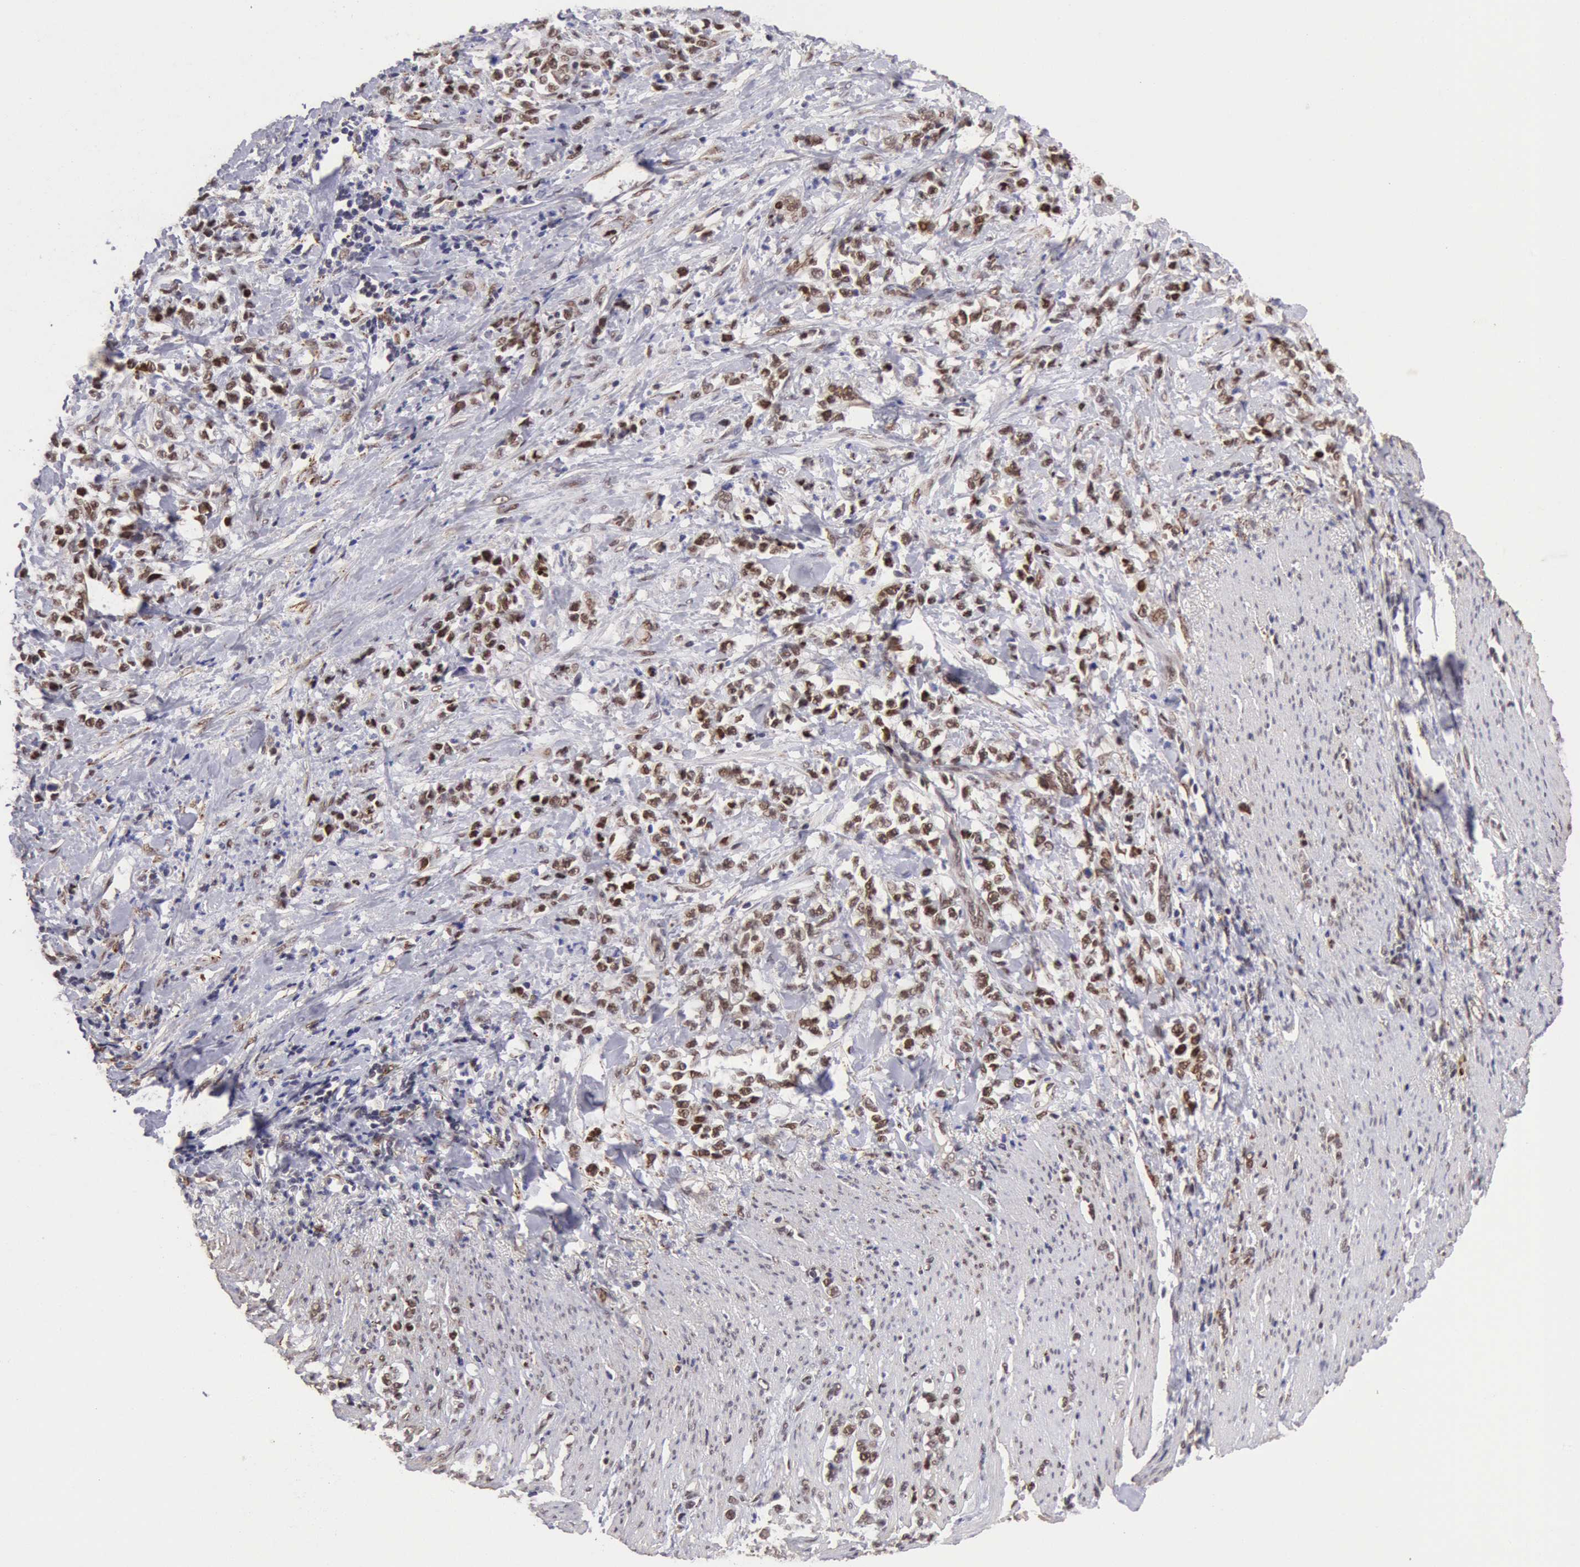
{"staining": {"intensity": "moderate", "quantity": ">75%", "location": "nuclear"}, "tissue": "stomach cancer", "cell_type": "Tumor cells", "image_type": "cancer", "snomed": [{"axis": "morphology", "description": "Adenocarcinoma, NOS"}, {"axis": "topography", "description": "Stomach, lower"}], "caption": "Moderate nuclear staining for a protein is present in about >75% of tumor cells of stomach adenocarcinoma using immunohistochemistry.", "gene": "CDKN2B", "patient": {"sex": "male", "age": 88}}